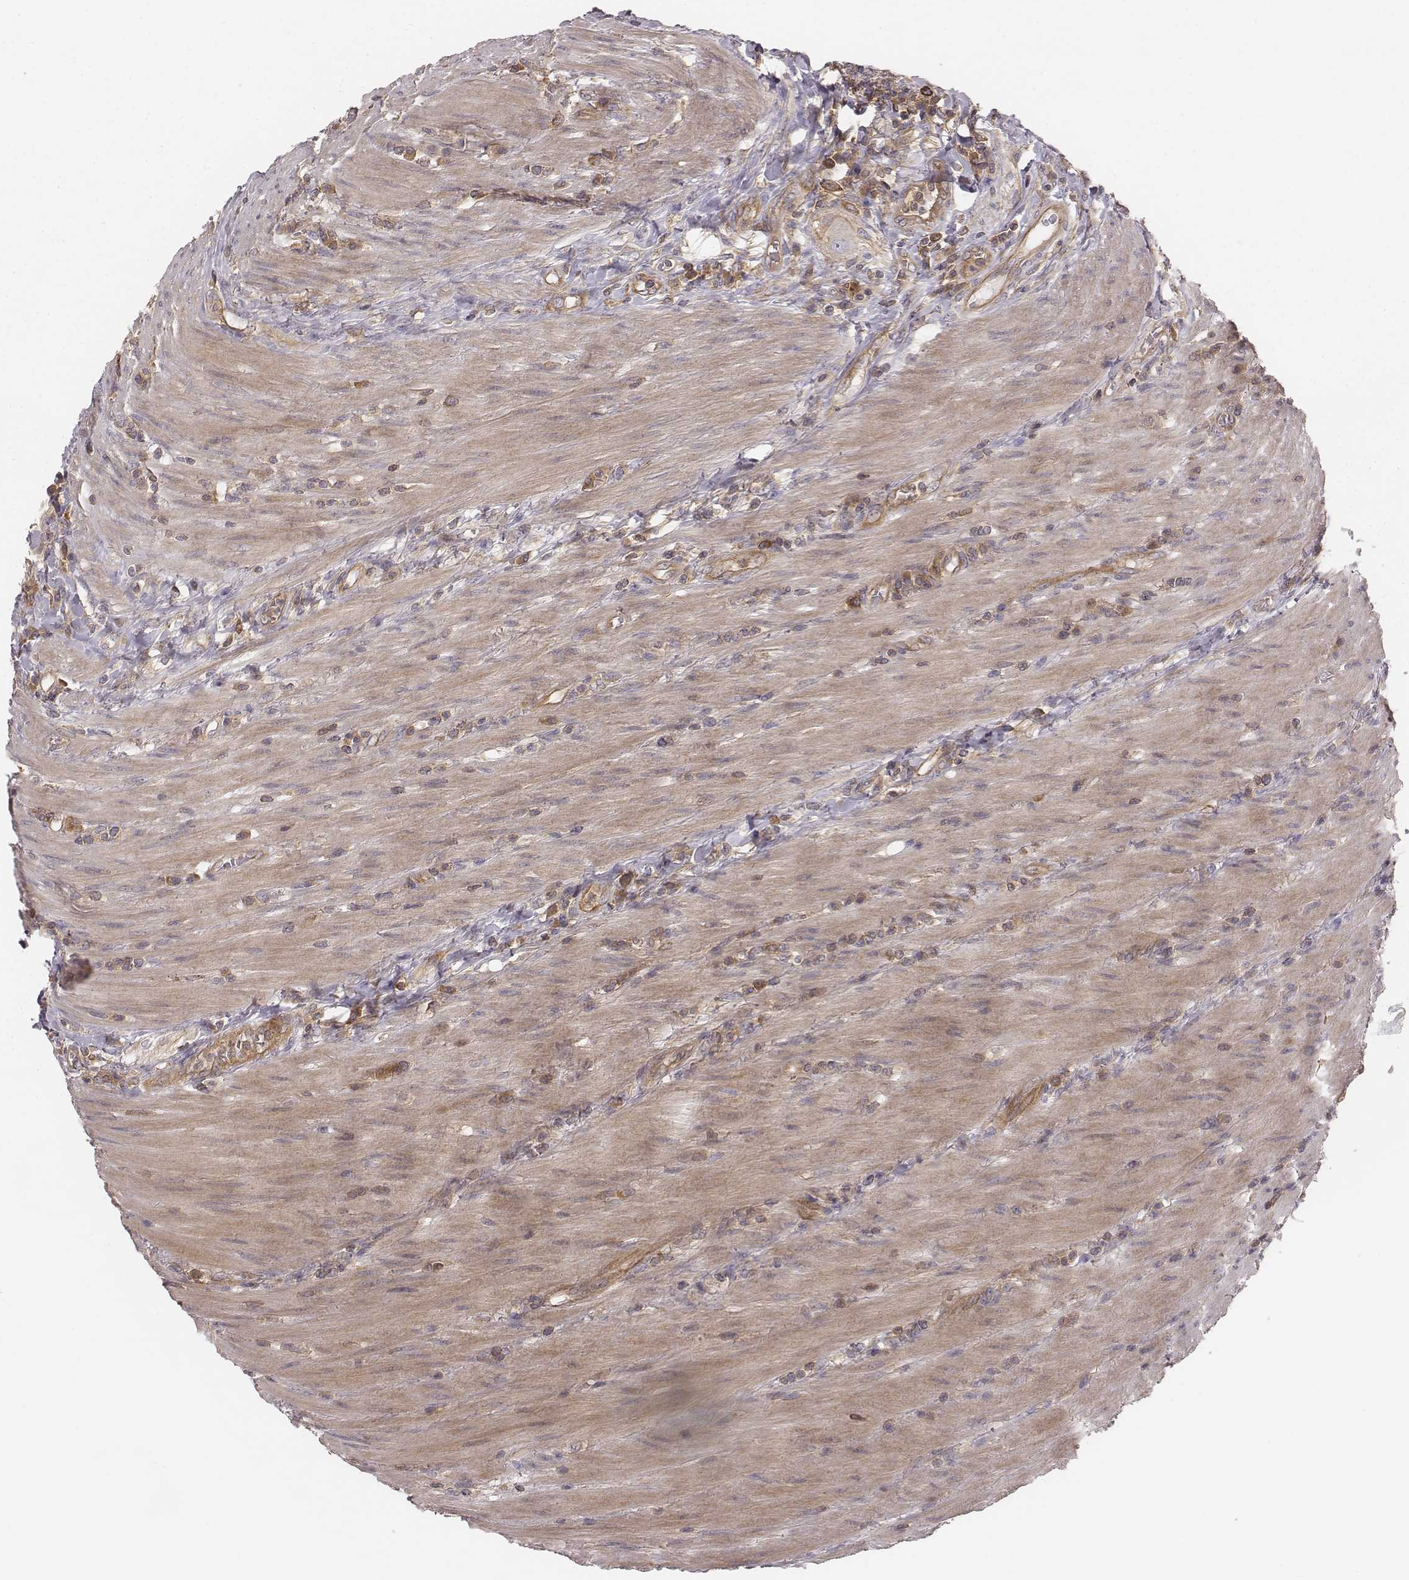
{"staining": {"intensity": "moderate", "quantity": ">75%", "location": "cytoplasmic/membranous"}, "tissue": "colorectal cancer", "cell_type": "Tumor cells", "image_type": "cancer", "snomed": [{"axis": "morphology", "description": "Adenocarcinoma, NOS"}, {"axis": "topography", "description": "Colon"}], "caption": "A photomicrograph of human adenocarcinoma (colorectal) stained for a protein shows moderate cytoplasmic/membranous brown staining in tumor cells. (Stains: DAB in brown, nuclei in blue, Microscopy: brightfield microscopy at high magnification).", "gene": "CAD", "patient": {"sex": "female", "age": 67}}